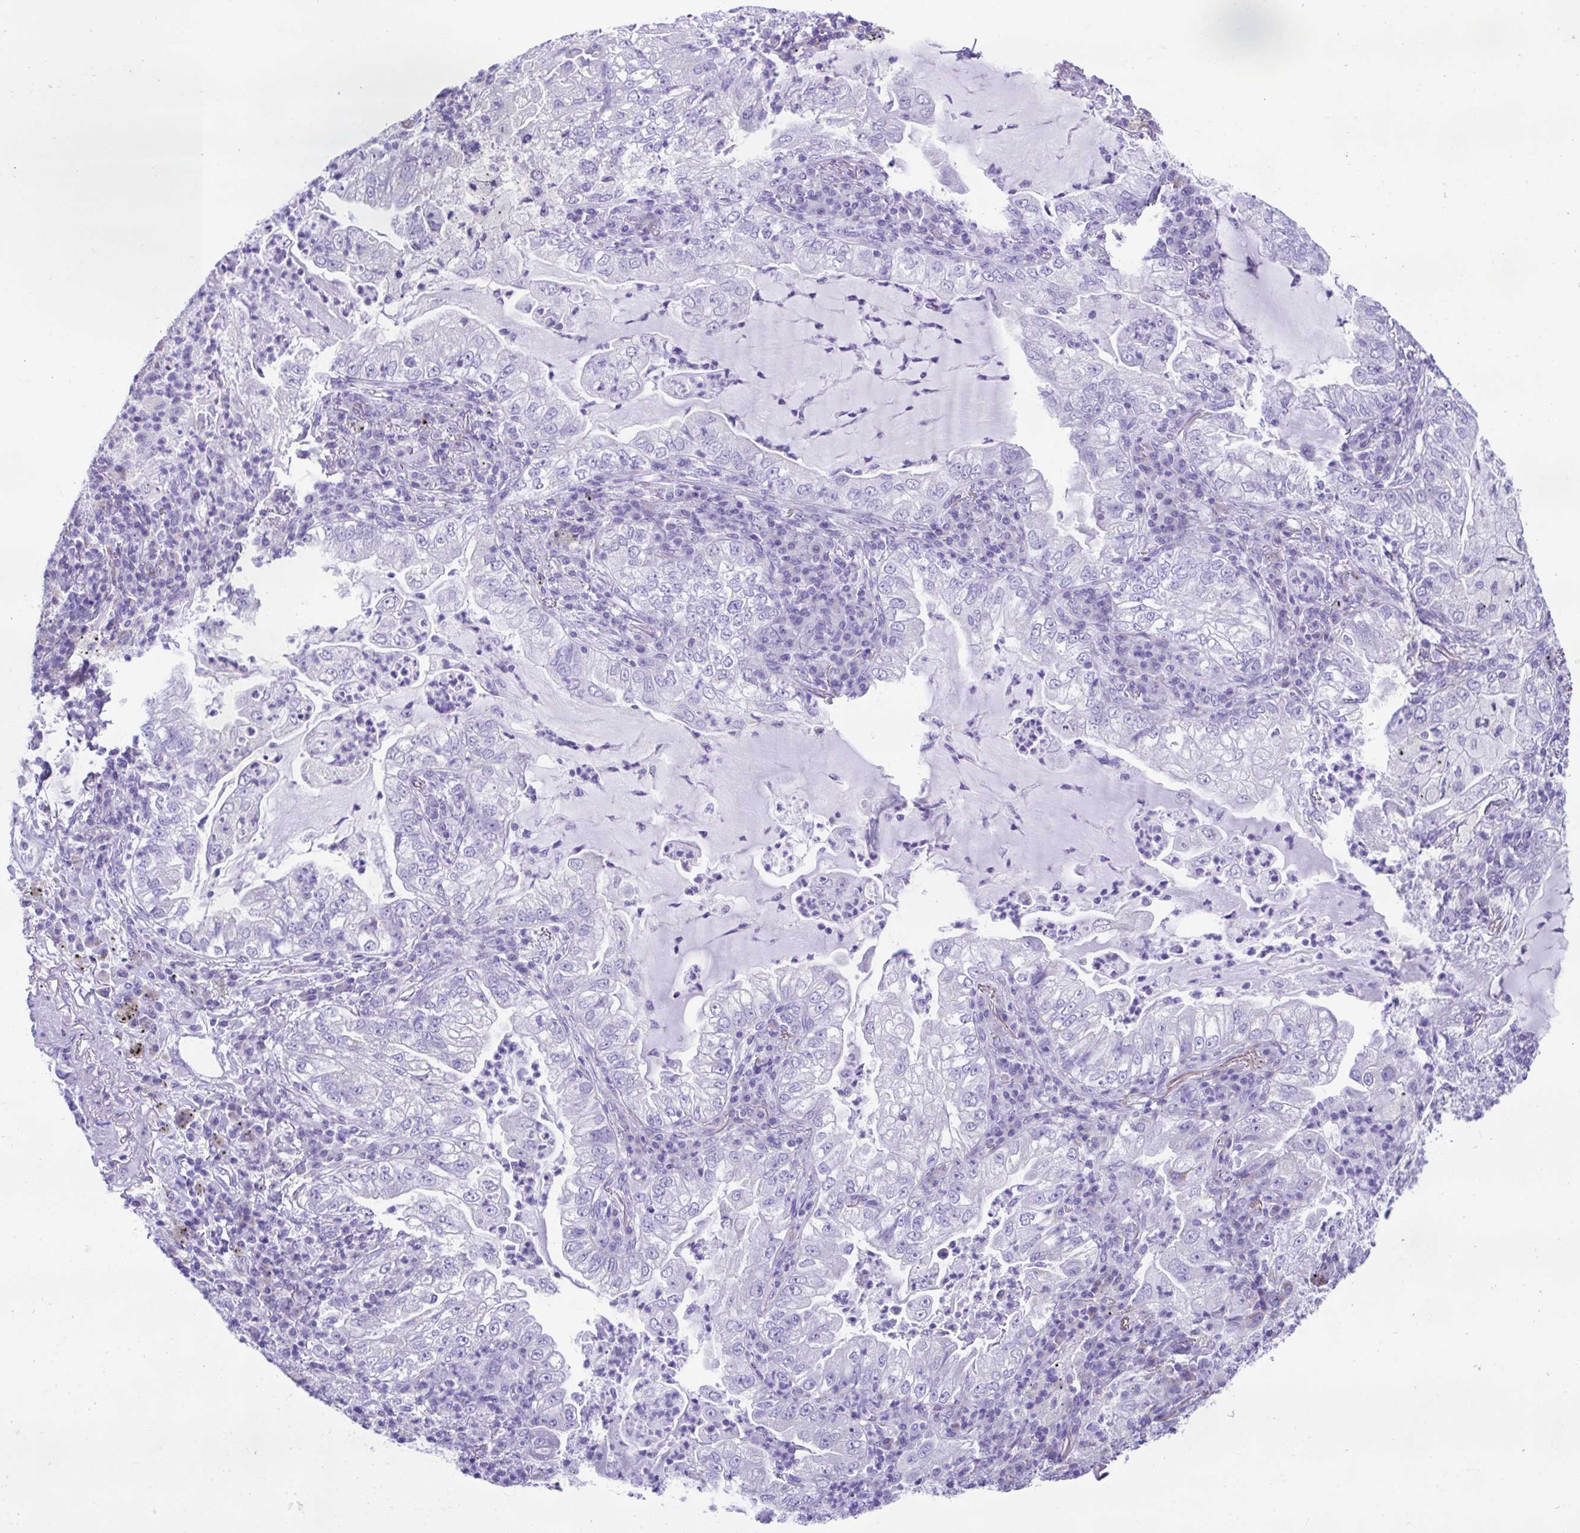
{"staining": {"intensity": "negative", "quantity": "none", "location": "none"}, "tissue": "lung cancer", "cell_type": "Tumor cells", "image_type": "cancer", "snomed": [{"axis": "morphology", "description": "Adenocarcinoma, NOS"}, {"axis": "topography", "description": "Lung"}], "caption": "Immunohistochemistry image of lung cancer stained for a protein (brown), which reveals no expression in tumor cells.", "gene": "ACTRT3", "patient": {"sex": "female", "age": 73}}